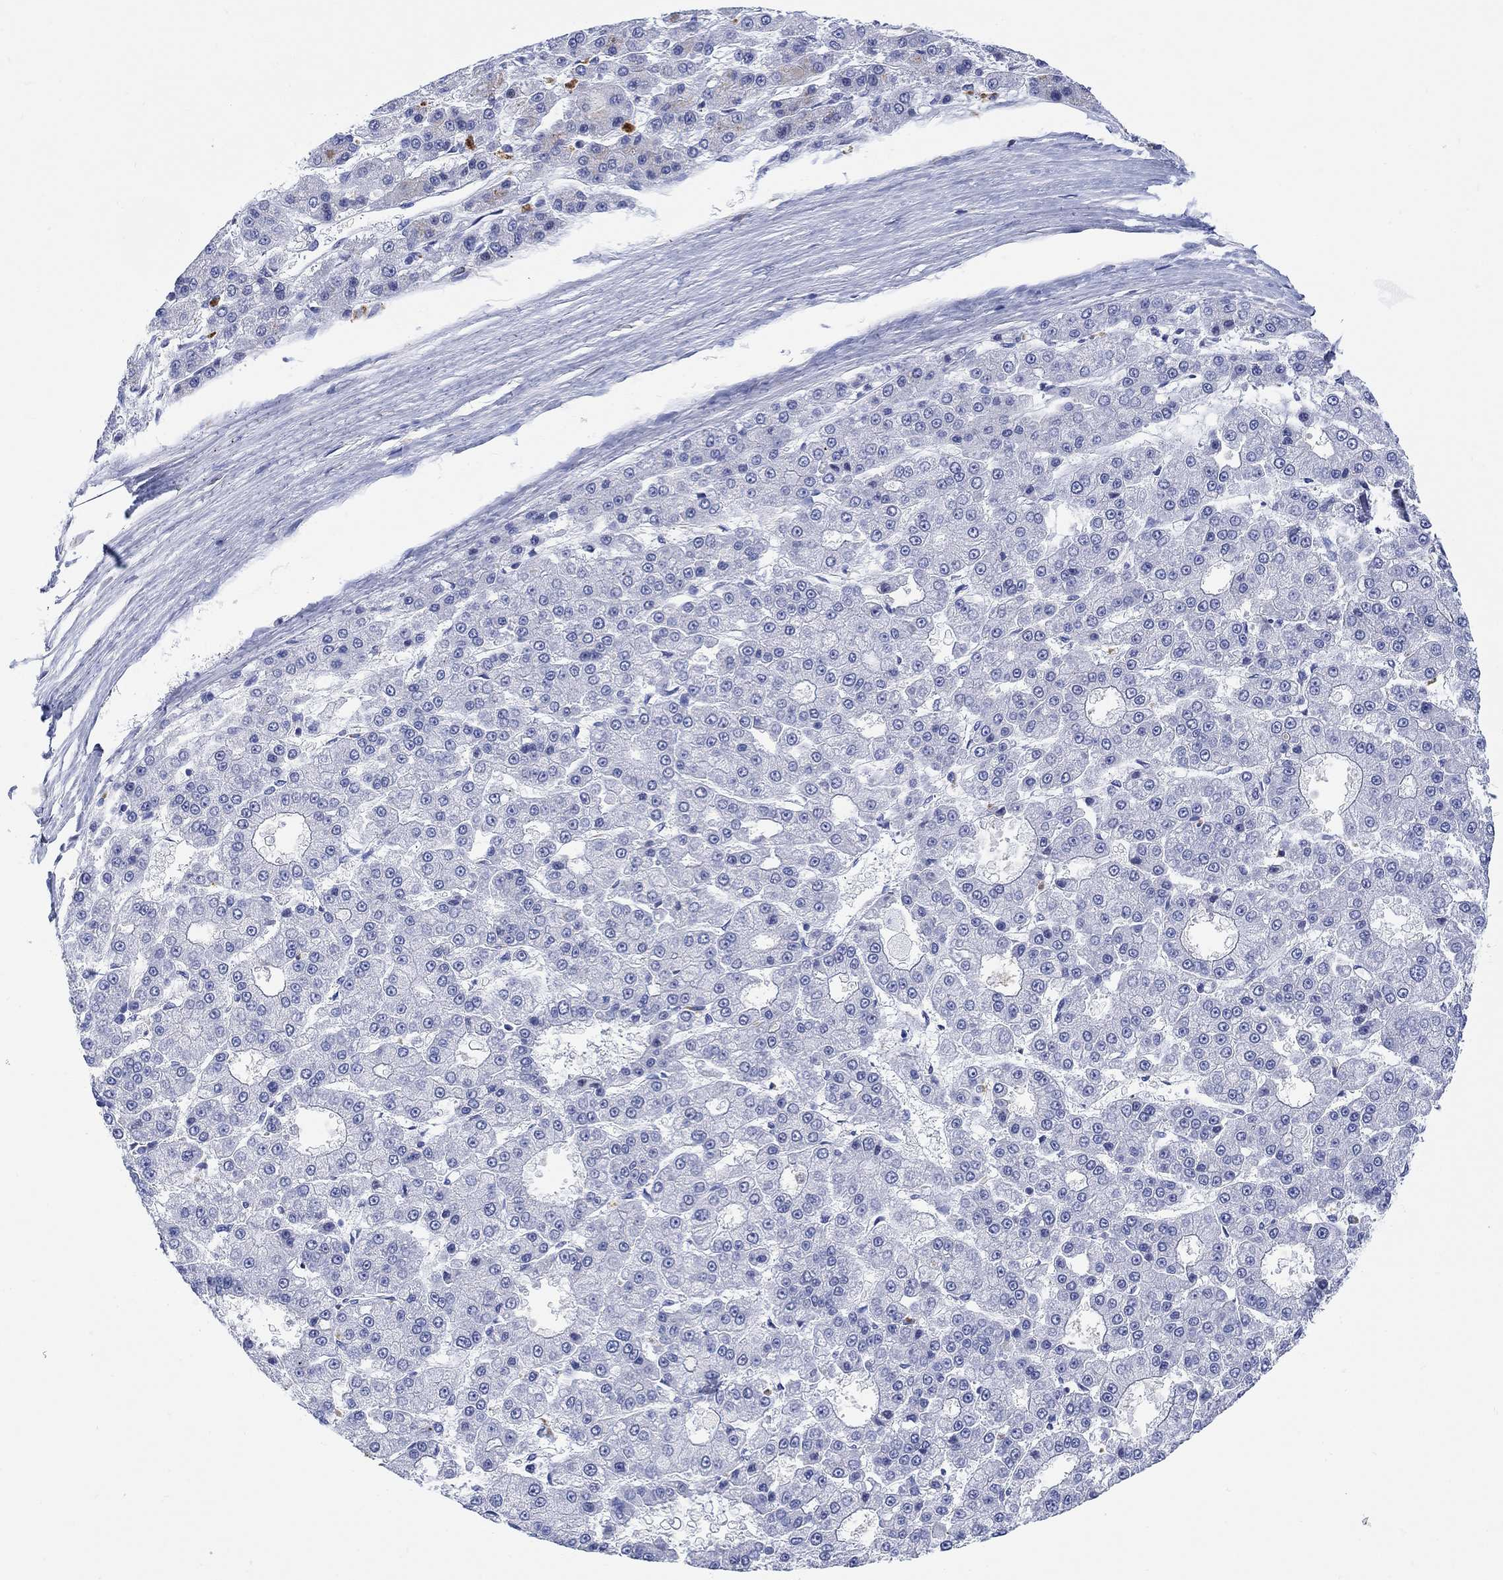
{"staining": {"intensity": "negative", "quantity": "none", "location": "none"}, "tissue": "liver cancer", "cell_type": "Tumor cells", "image_type": "cancer", "snomed": [{"axis": "morphology", "description": "Carcinoma, Hepatocellular, NOS"}, {"axis": "topography", "description": "Liver"}], "caption": "A photomicrograph of liver hepatocellular carcinoma stained for a protein shows no brown staining in tumor cells.", "gene": "MYL1", "patient": {"sex": "male", "age": 70}}